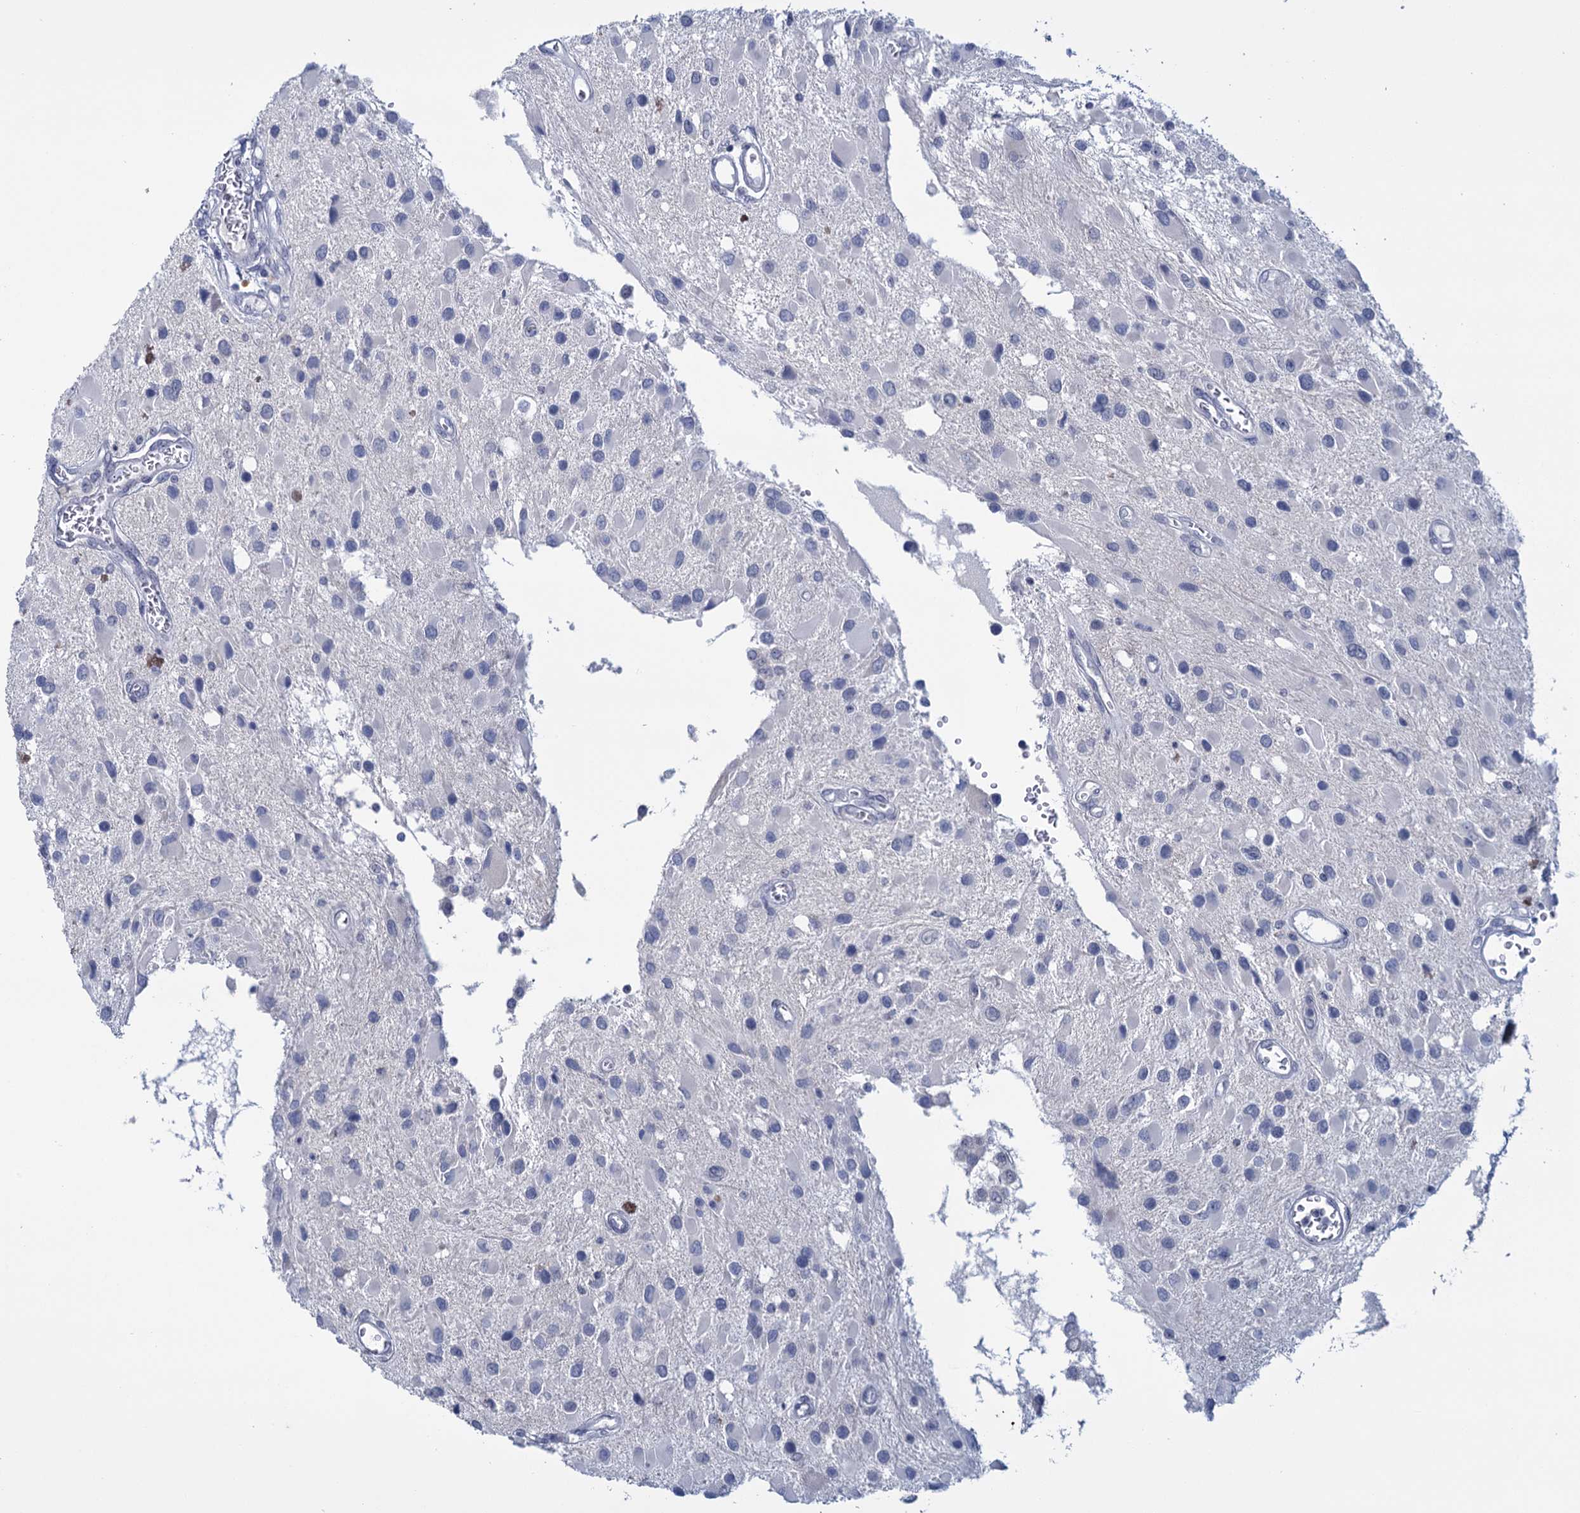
{"staining": {"intensity": "negative", "quantity": "none", "location": "none"}, "tissue": "glioma", "cell_type": "Tumor cells", "image_type": "cancer", "snomed": [{"axis": "morphology", "description": "Glioma, malignant, High grade"}, {"axis": "topography", "description": "Brain"}], "caption": "High power microscopy histopathology image of an immunohistochemistry (IHC) micrograph of glioma, revealing no significant staining in tumor cells. The staining was performed using DAB (3,3'-diaminobenzidine) to visualize the protein expression in brown, while the nuclei were stained in blue with hematoxylin (Magnification: 20x).", "gene": "SFN", "patient": {"sex": "male", "age": 53}}